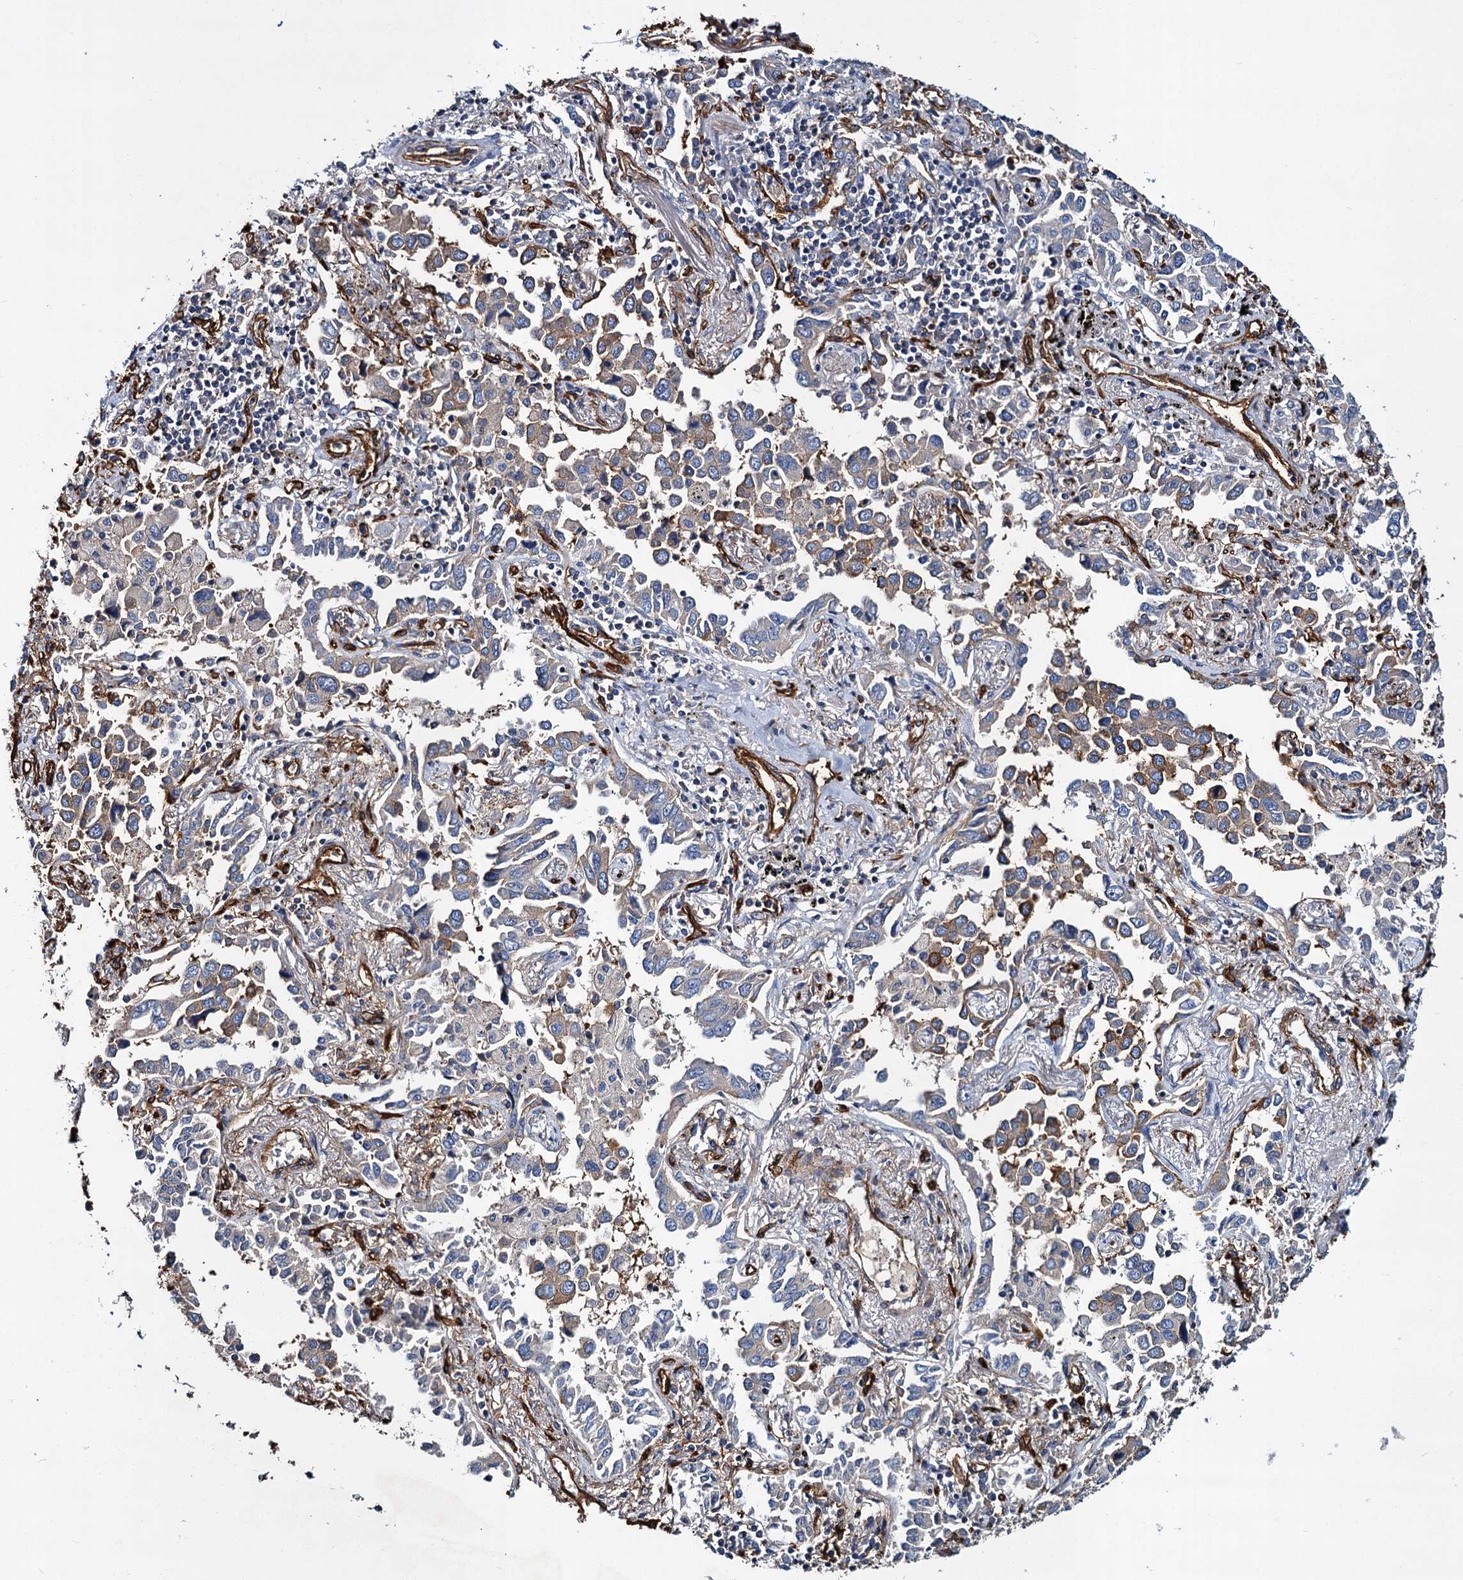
{"staining": {"intensity": "weak", "quantity": "25%-75%", "location": "cytoplasmic/membranous"}, "tissue": "lung cancer", "cell_type": "Tumor cells", "image_type": "cancer", "snomed": [{"axis": "morphology", "description": "Adenocarcinoma, NOS"}, {"axis": "topography", "description": "Lung"}], "caption": "A brown stain highlights weak cytoplasmic/membranous positivity of a protein in human adenocarcinoma (lung) tumor cells.", "gene": "CACNA1C", "patient": {"sex": "male", "age": 67}}